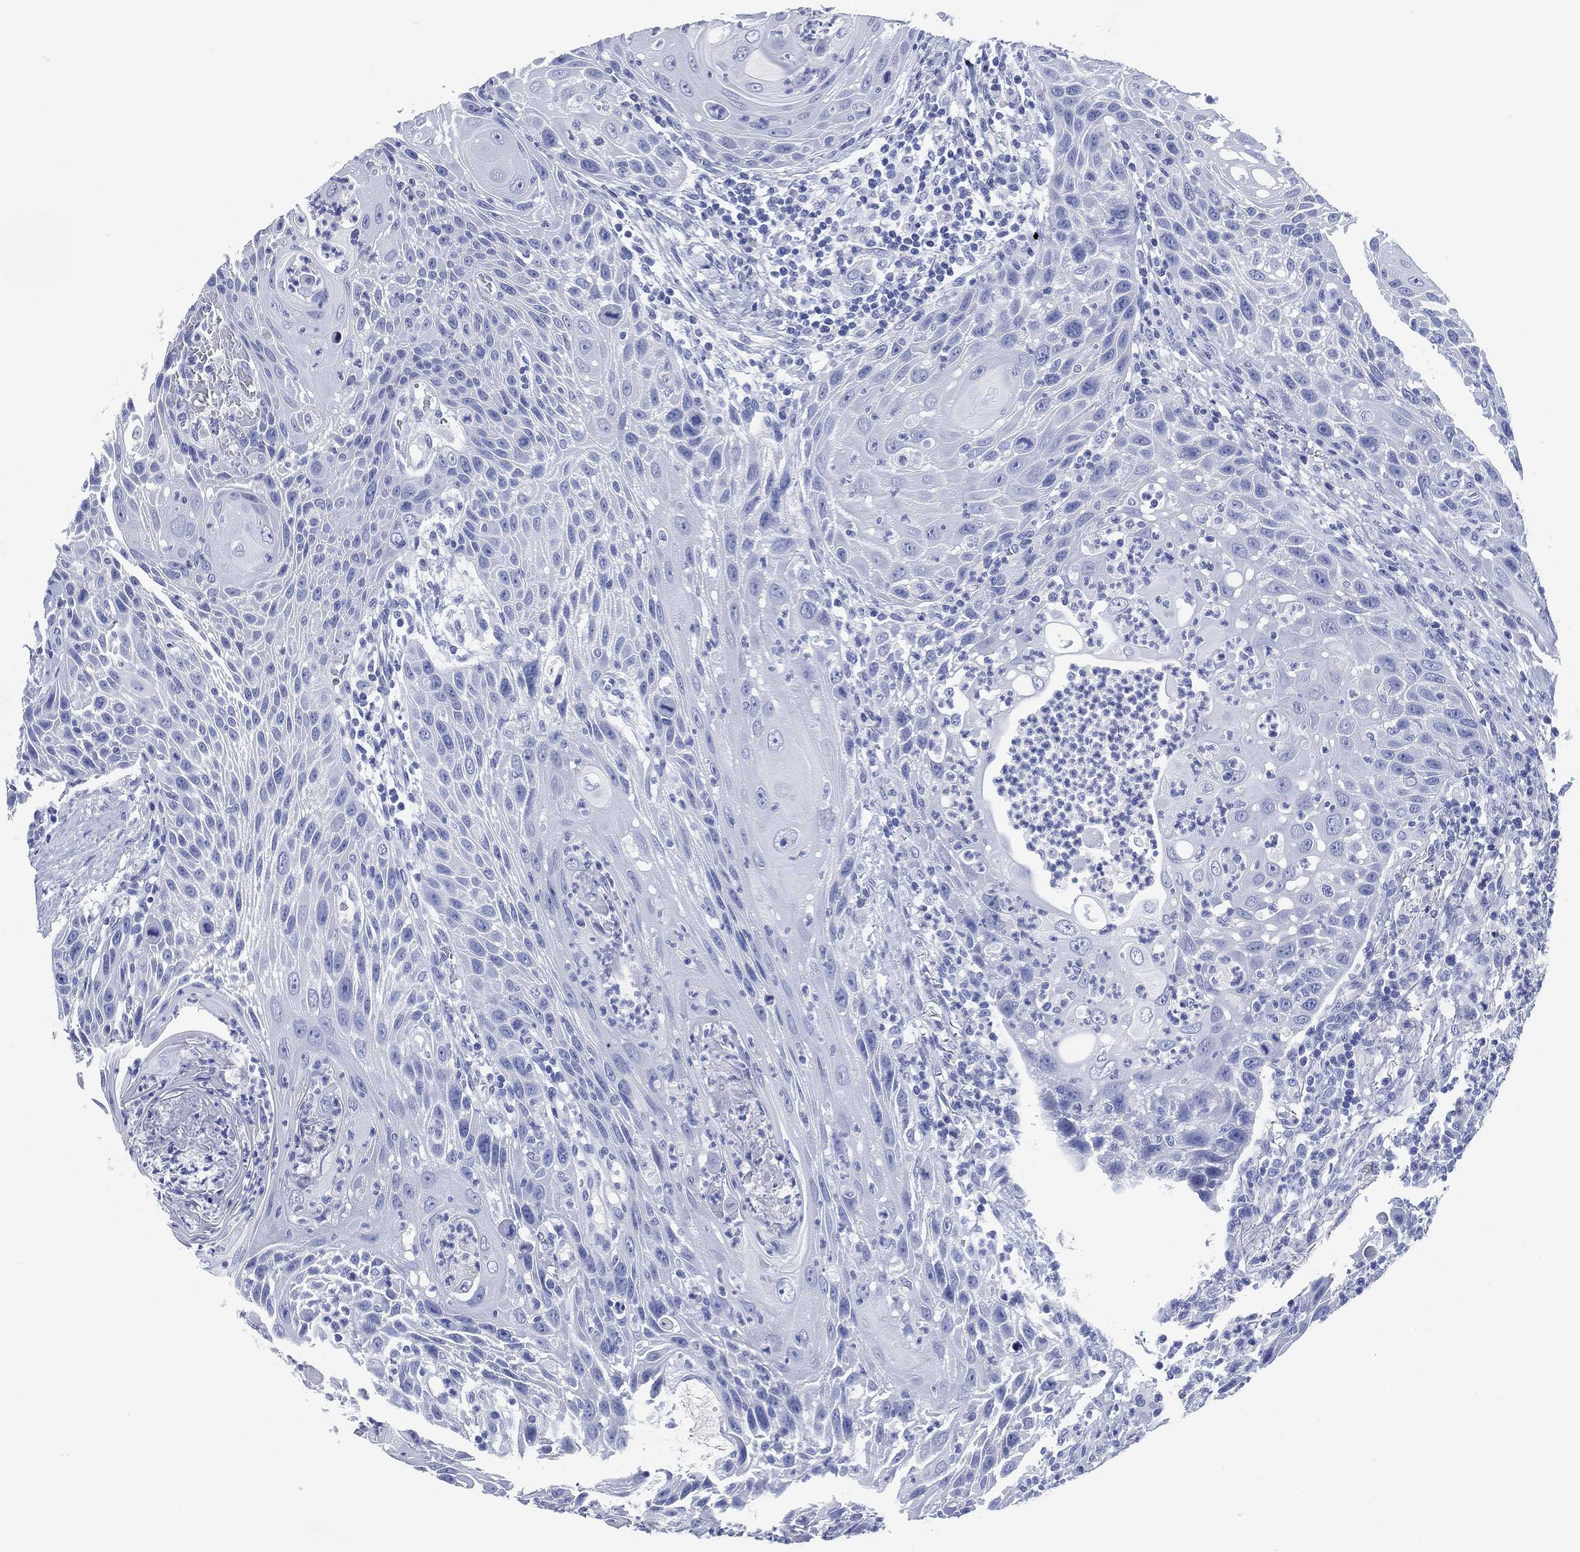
{"staining": {"intensity": "negative", "quantity": "none", "location": "none"}, "tissue": "head and neck cancer", "cell_type": "Tumor cells", "image_type": "cancer", "snomed": [{"axis": "morphology", "description": "Squamous cell carcinoma, NOS"}, {"axis": "topography", "description": "Head-Neck"}], "caption": "A photomicrograph of head and neck cancer stained for a protein reveals no brown staining in tumor cells.", "gene": "SIGLECL1", "patient": {"sex": "male", "age": 69}}